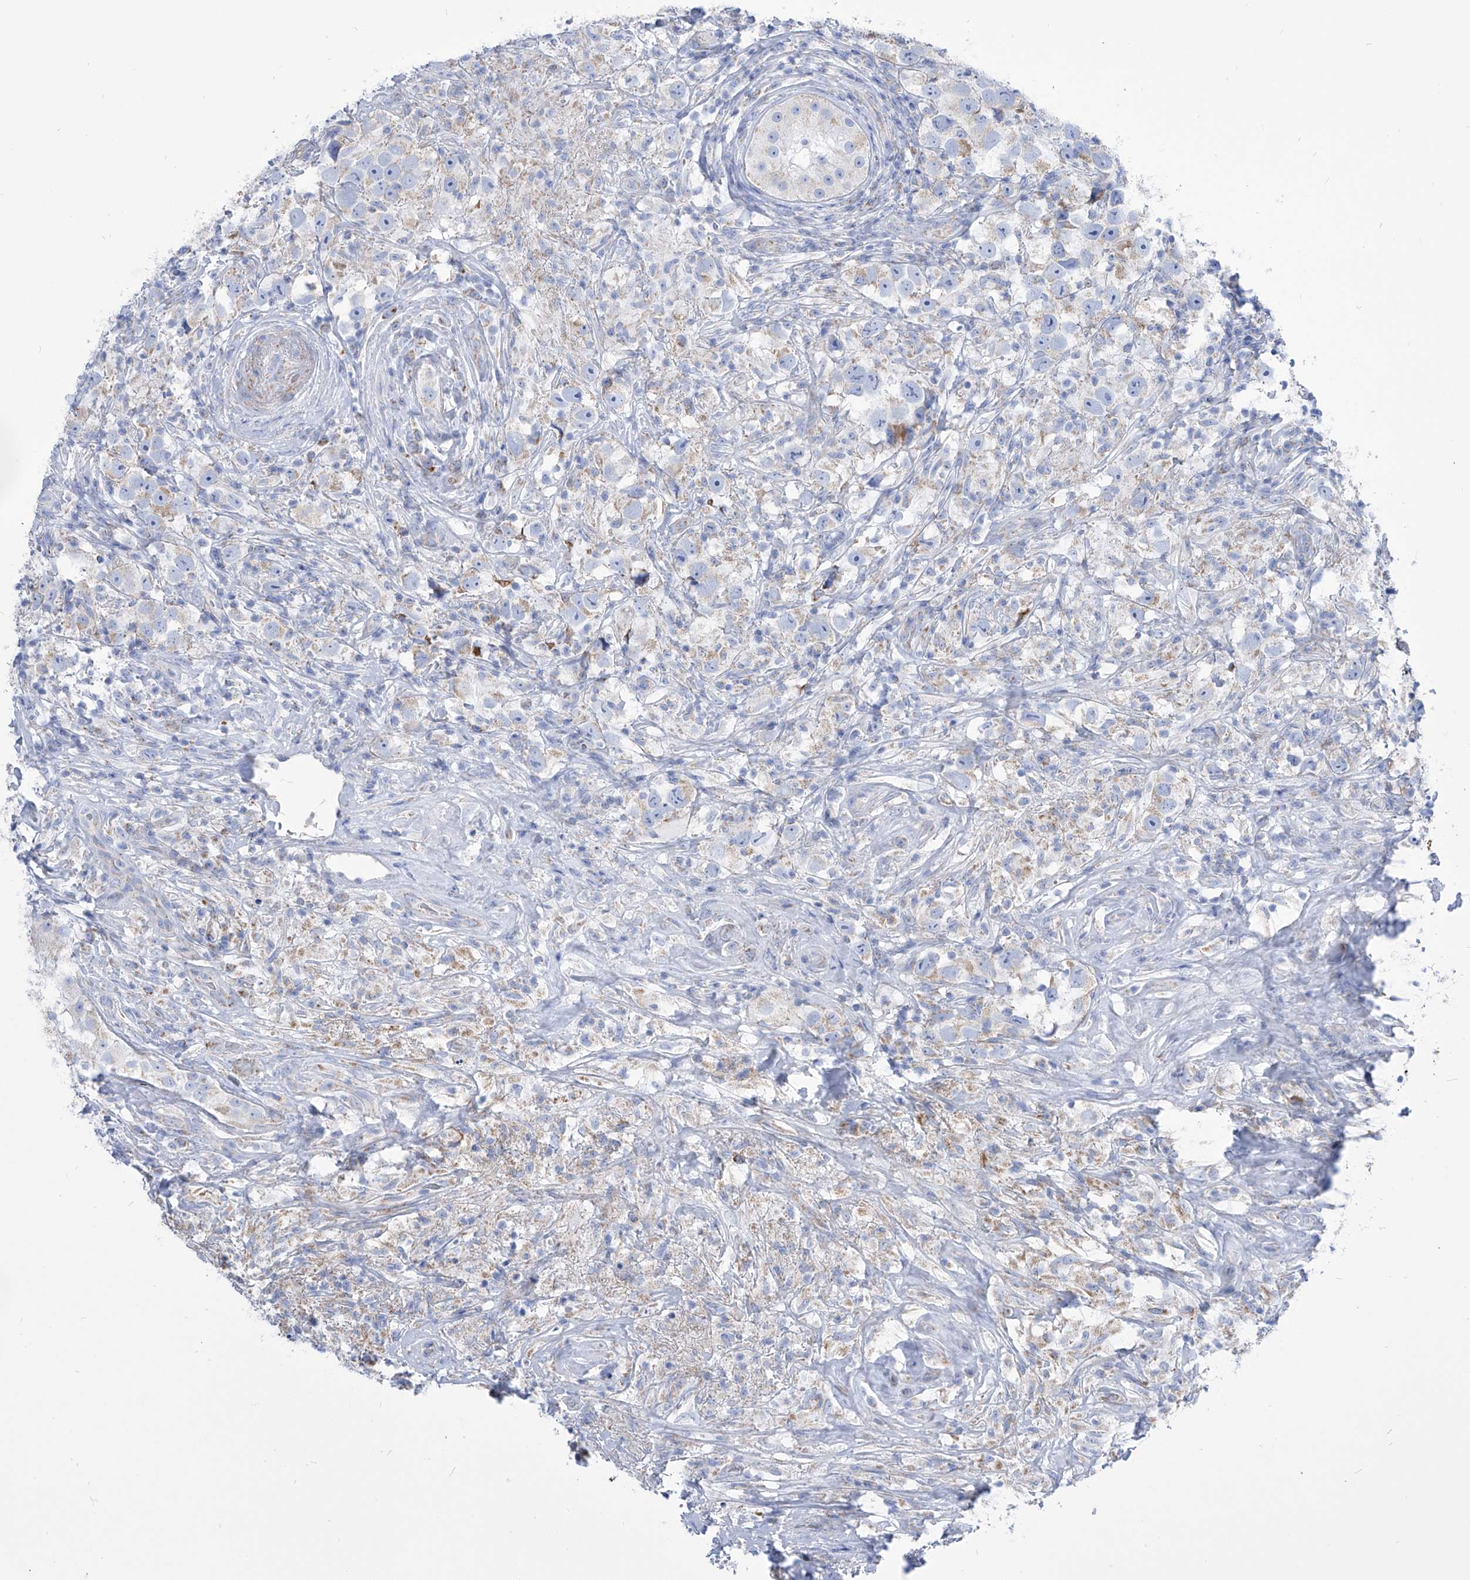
{"staining": {"intensity": "negative", "quantity": "none", "location": "none"}, "tissue": "testis cancer", "cell_type": "Tumor cells", "image_type": "cancer", "snomed": [{"axis": "morphology", "description": "Seminoma, NOS"}, {"axis": "topography", "description": "Testis"}], "caption": "Tumor cells are negative for brown protein staining in testis cancer.", "gene": "COQ3", "patient": {"sex": "male", "age": 49}}